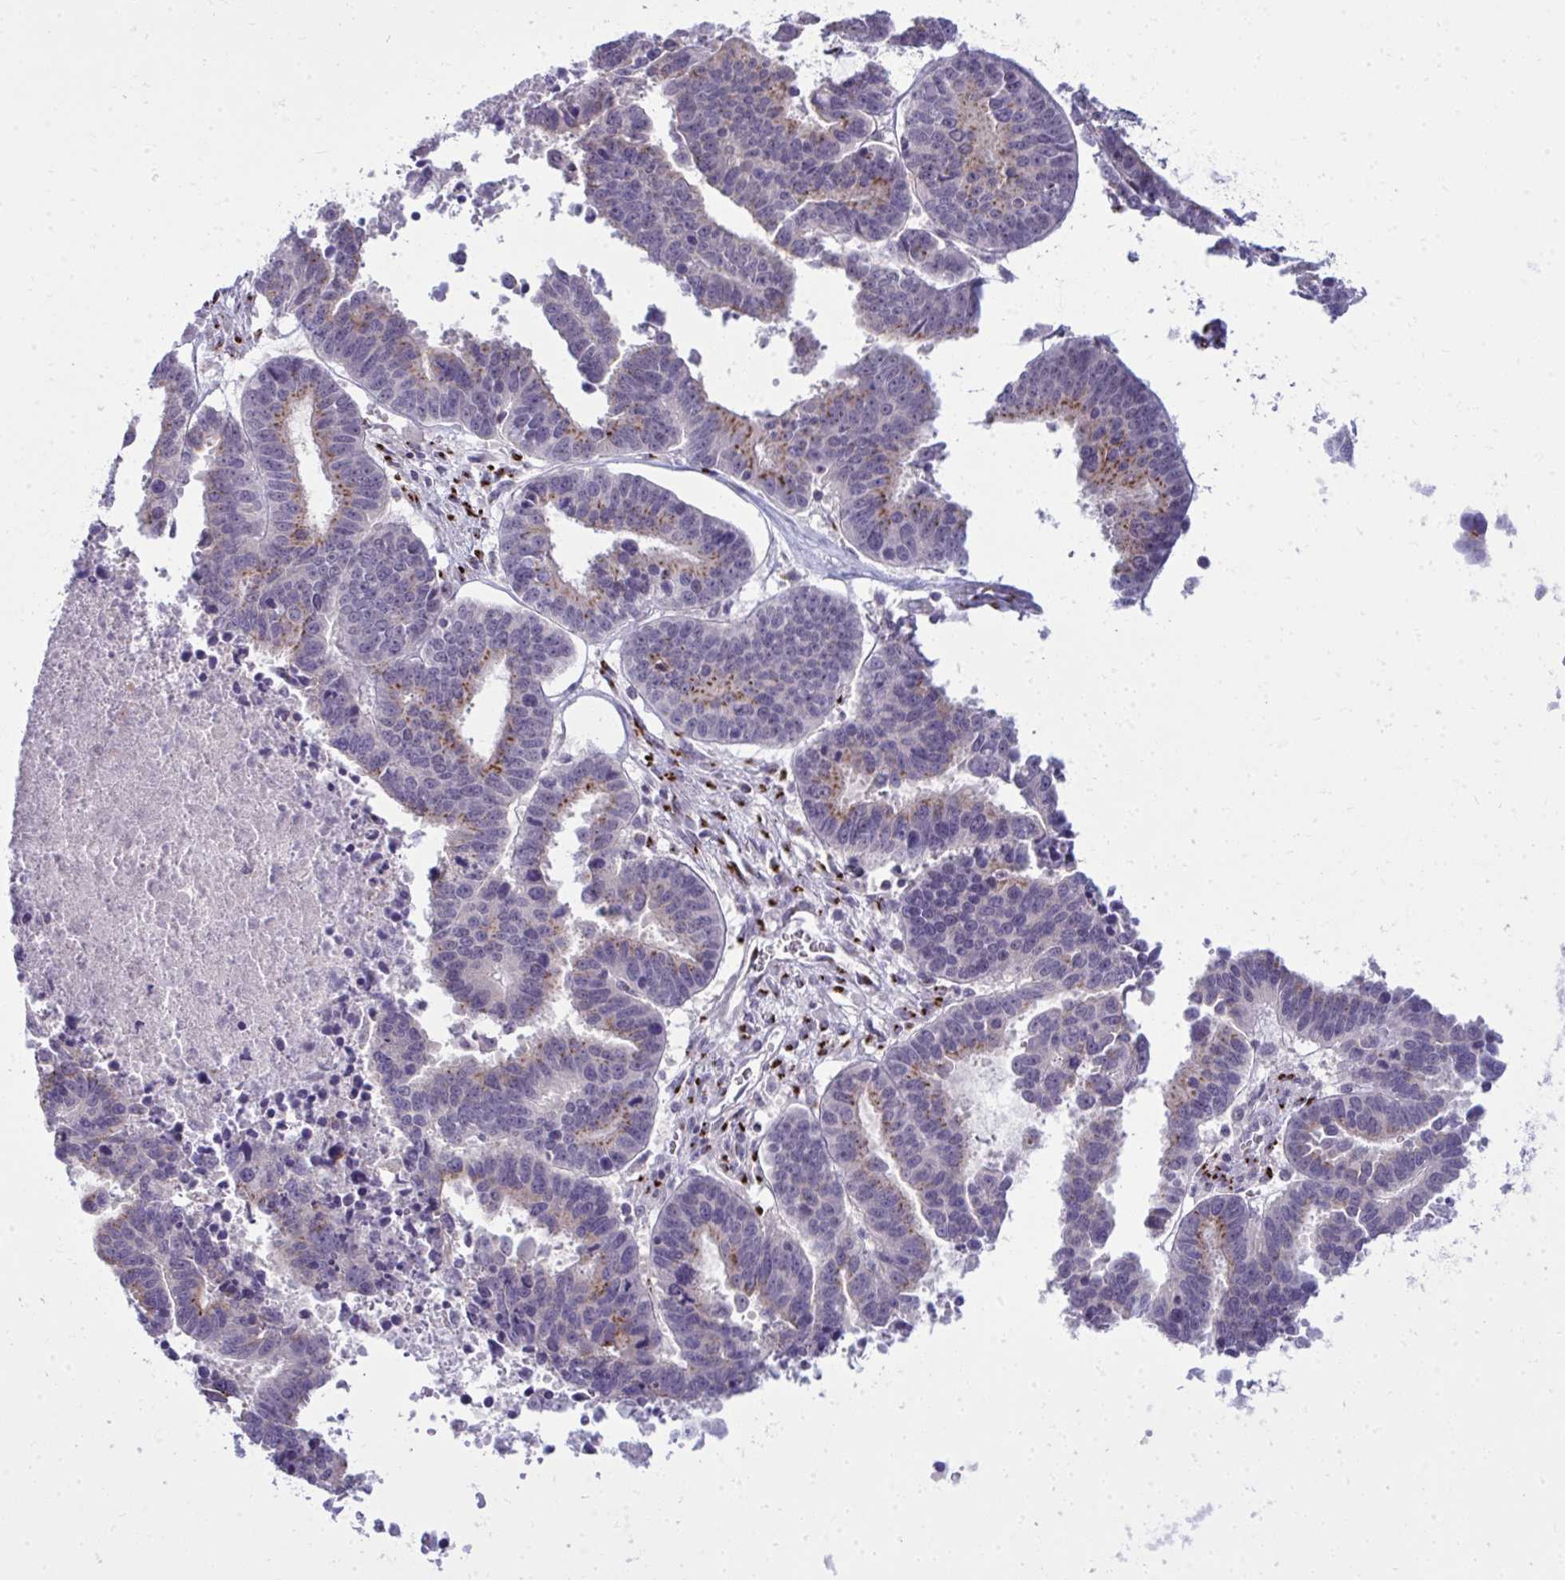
{"staining": {"intensity": "moderate", "quantity": "25%-75%", "location": "cytoplasmic/membranous"}, "tissue": "ovarian cancer", "cell_type": "Tumor cells", "image_type": "cancer", "snomed": [{"axis": "morphology", "description": "Carcinoma, endometroid"}, {"axis": "morphology", "description": "Cystadenocarcinoma, serous, NOS"}, {"axis": "topography", "description": "Ovary"}], "caption": "There is medium levels of moderate cytoplasmic/membranous positivity in tumor cells of ovarian cancer, as demonstrated by immunohistochemical staining (brown color).", "gene": "DTX4", "patient": {"sex": "female", "age": 45}}